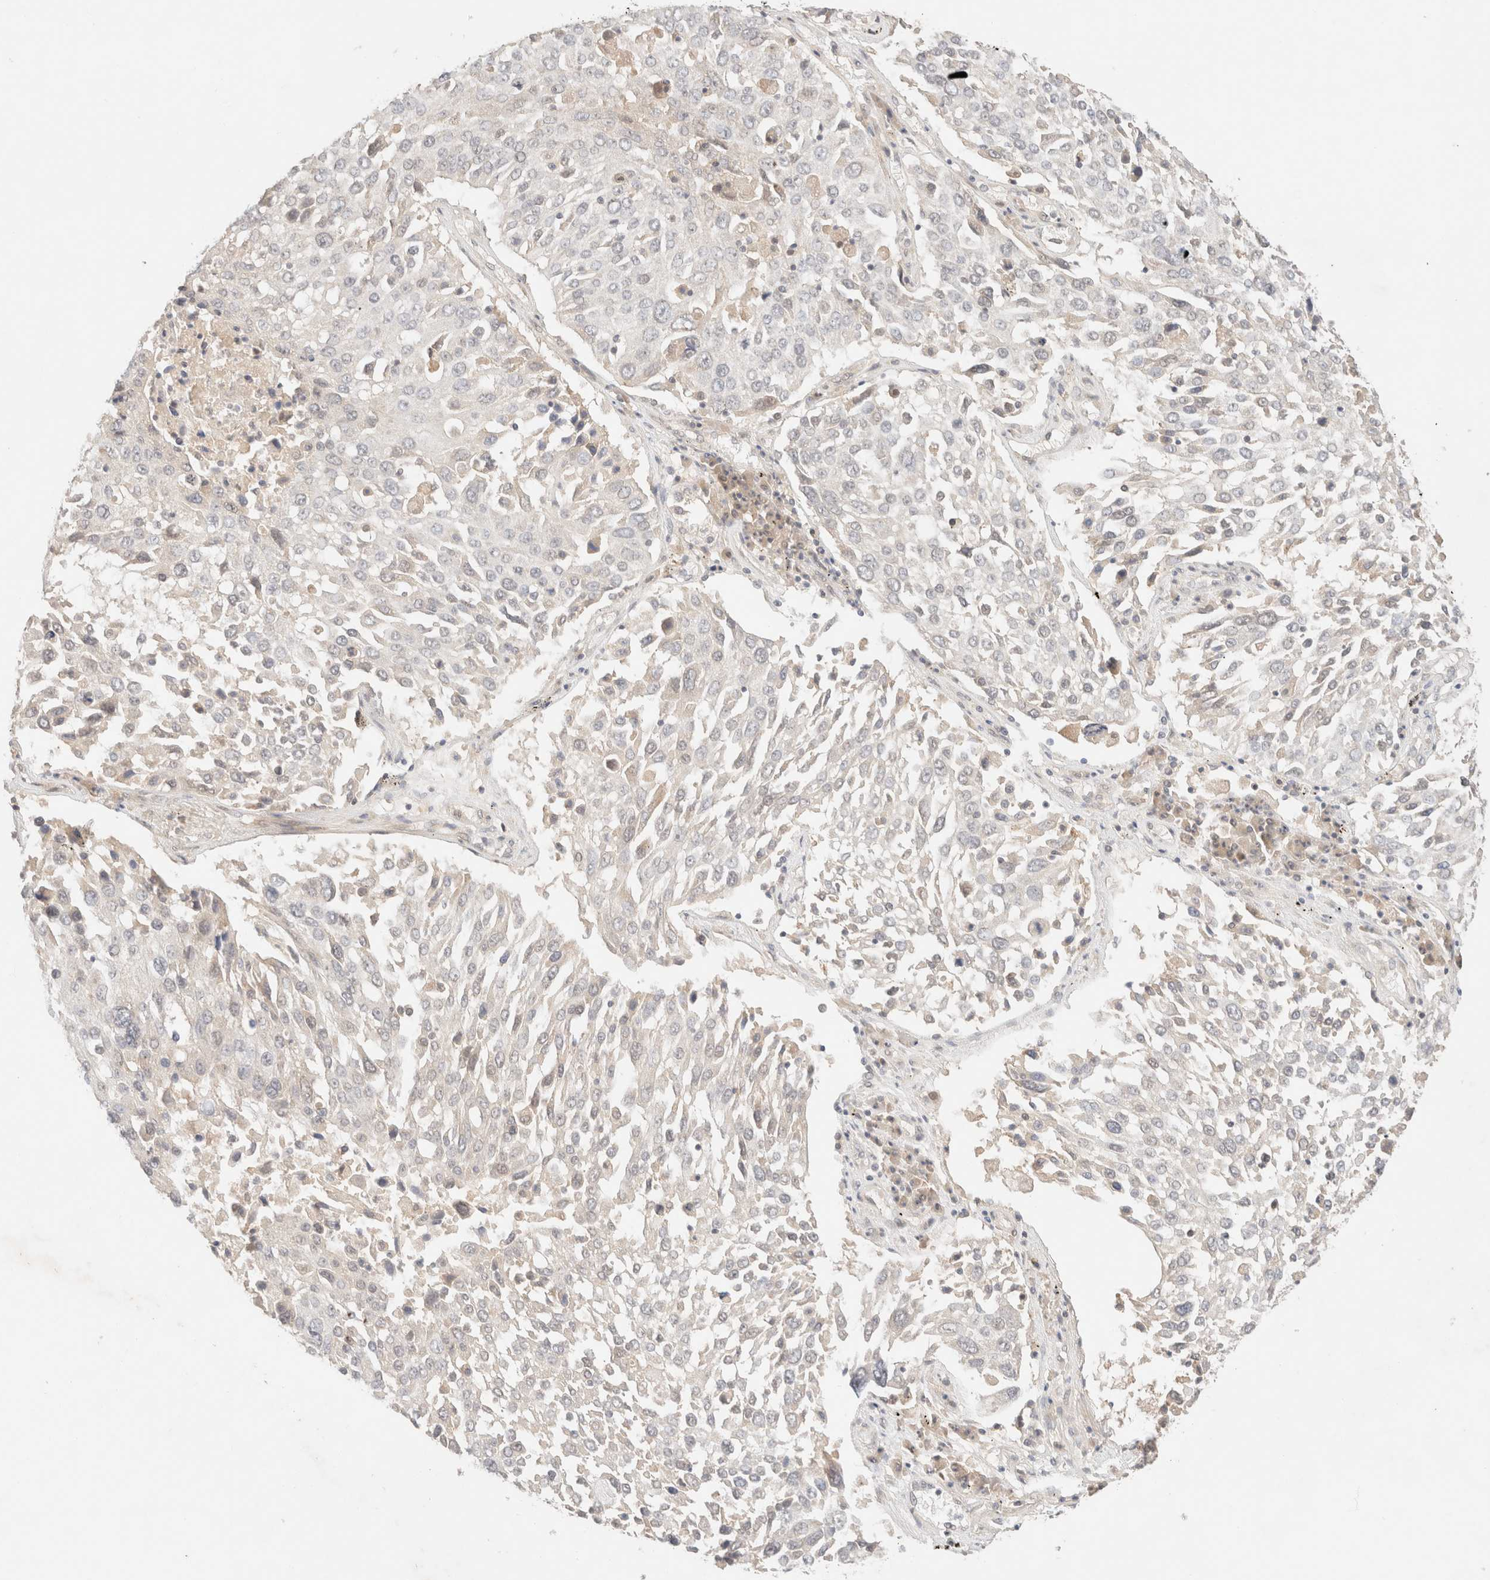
{"staining": {"intensity": "negative", "quantity": "none", "location": "none"}, "tissue": "lung cancer", "cell_type": "Tumor cells", "image_type": "cancer", "snomed": [{"axis": "morphology", "description": "Squamous cell carcinoma, NOS"}, {"axis": "topography", "description": "Lung"}], "caption": "High magnification brightfield microscopy of lung cancer stained with DAB (brown) and counterstained with hematoxylin (blue): tumor cells show no significant staining.", "gene": "SARM1", "patient": {"sex": "male", "age": 65}}